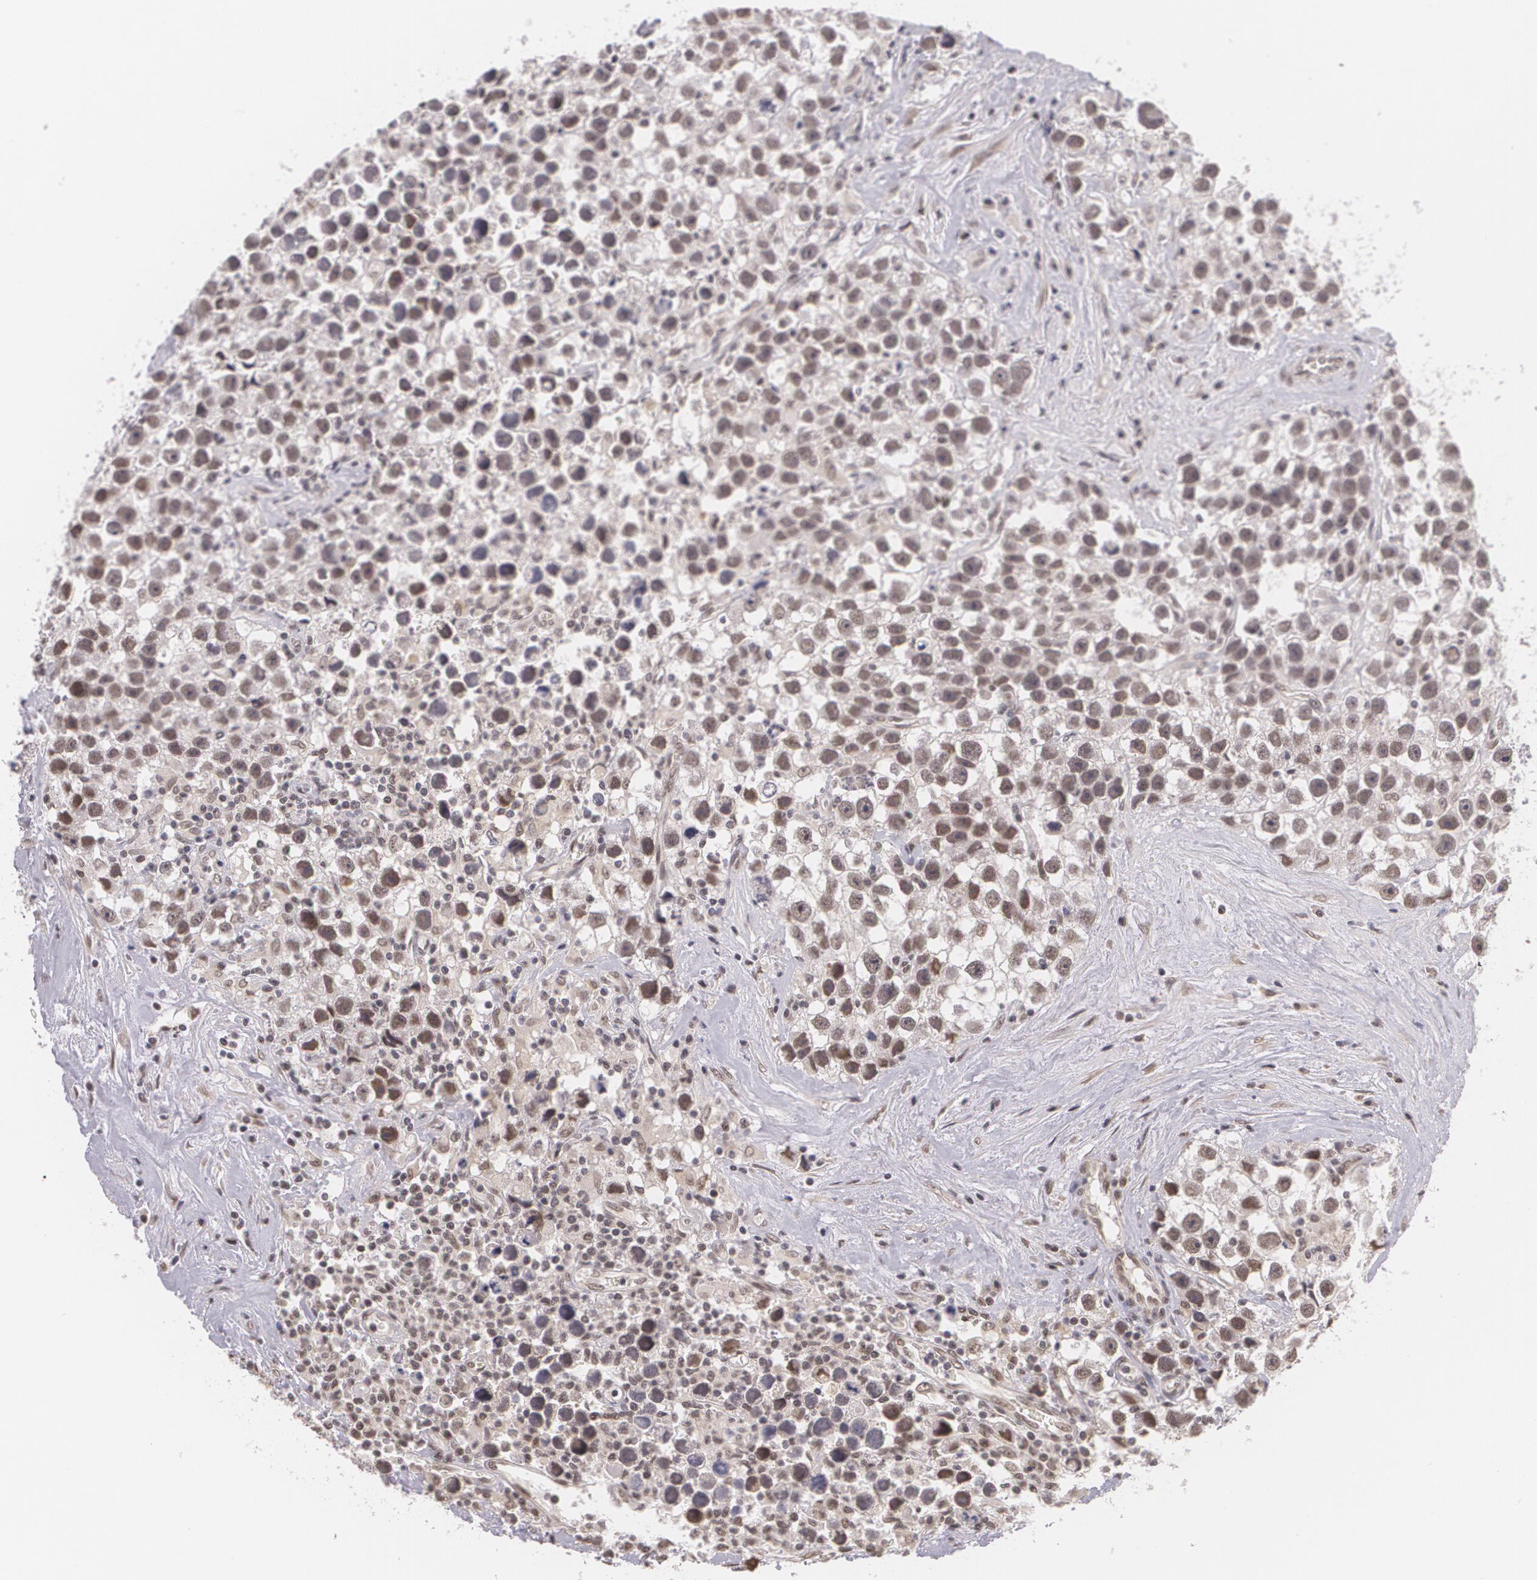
{"staining": {"intensity": "moderate", "quantity": "25%-75%", "location": "nuclear"}, "tissue": "testis cancer", "cell_type": "Tumor cells", "image_type": "cancer", "snomed": [{"axis": "morphology", "description": "Seminoma, NOS"}, {"axis": "topography", "description": "Testis"}], "caption": "Testis cancer (seminoma) stained with a brown dye demonstrates moderate nuclear positive positivity in approximately 25%-75% of tumor cells.", "gene": "ALX1", "patient": {"sex": "male", "age": 43}}